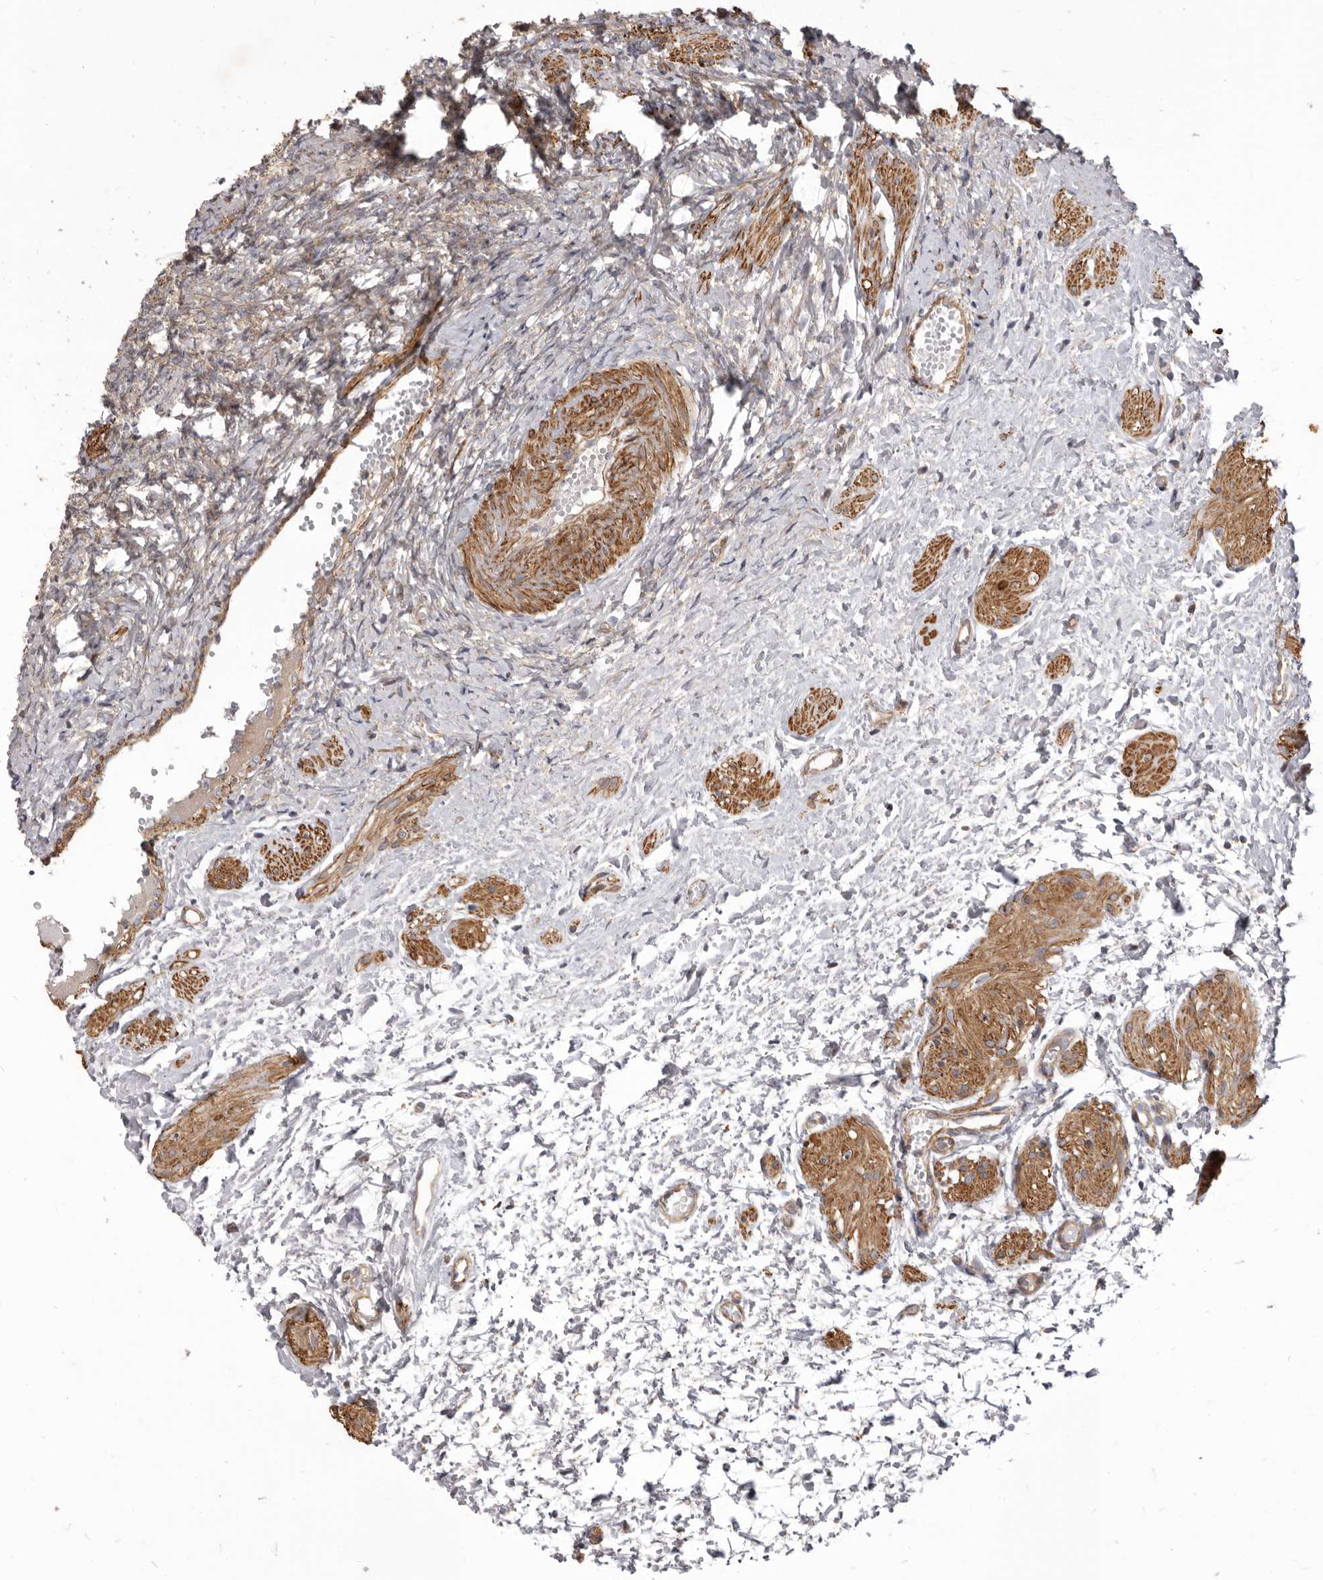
{"staining": {"intensity": "negative", "quantity": "none", "location": "none"}, "tissue": "ovary", "cell_type": "Ovarian stroma cells", "image_type": "normal", "snomed": [{"axis": "morphology", "description": "Normal tissue, NOS"}, {"axis": "topography", "description": "Ovary"}], "caption": "Histopathology image shows no protein expression in ovarian stroma cells of normal ovary.", "gene": "VPS45", "patient": {"sex": "female", "age": 41}}